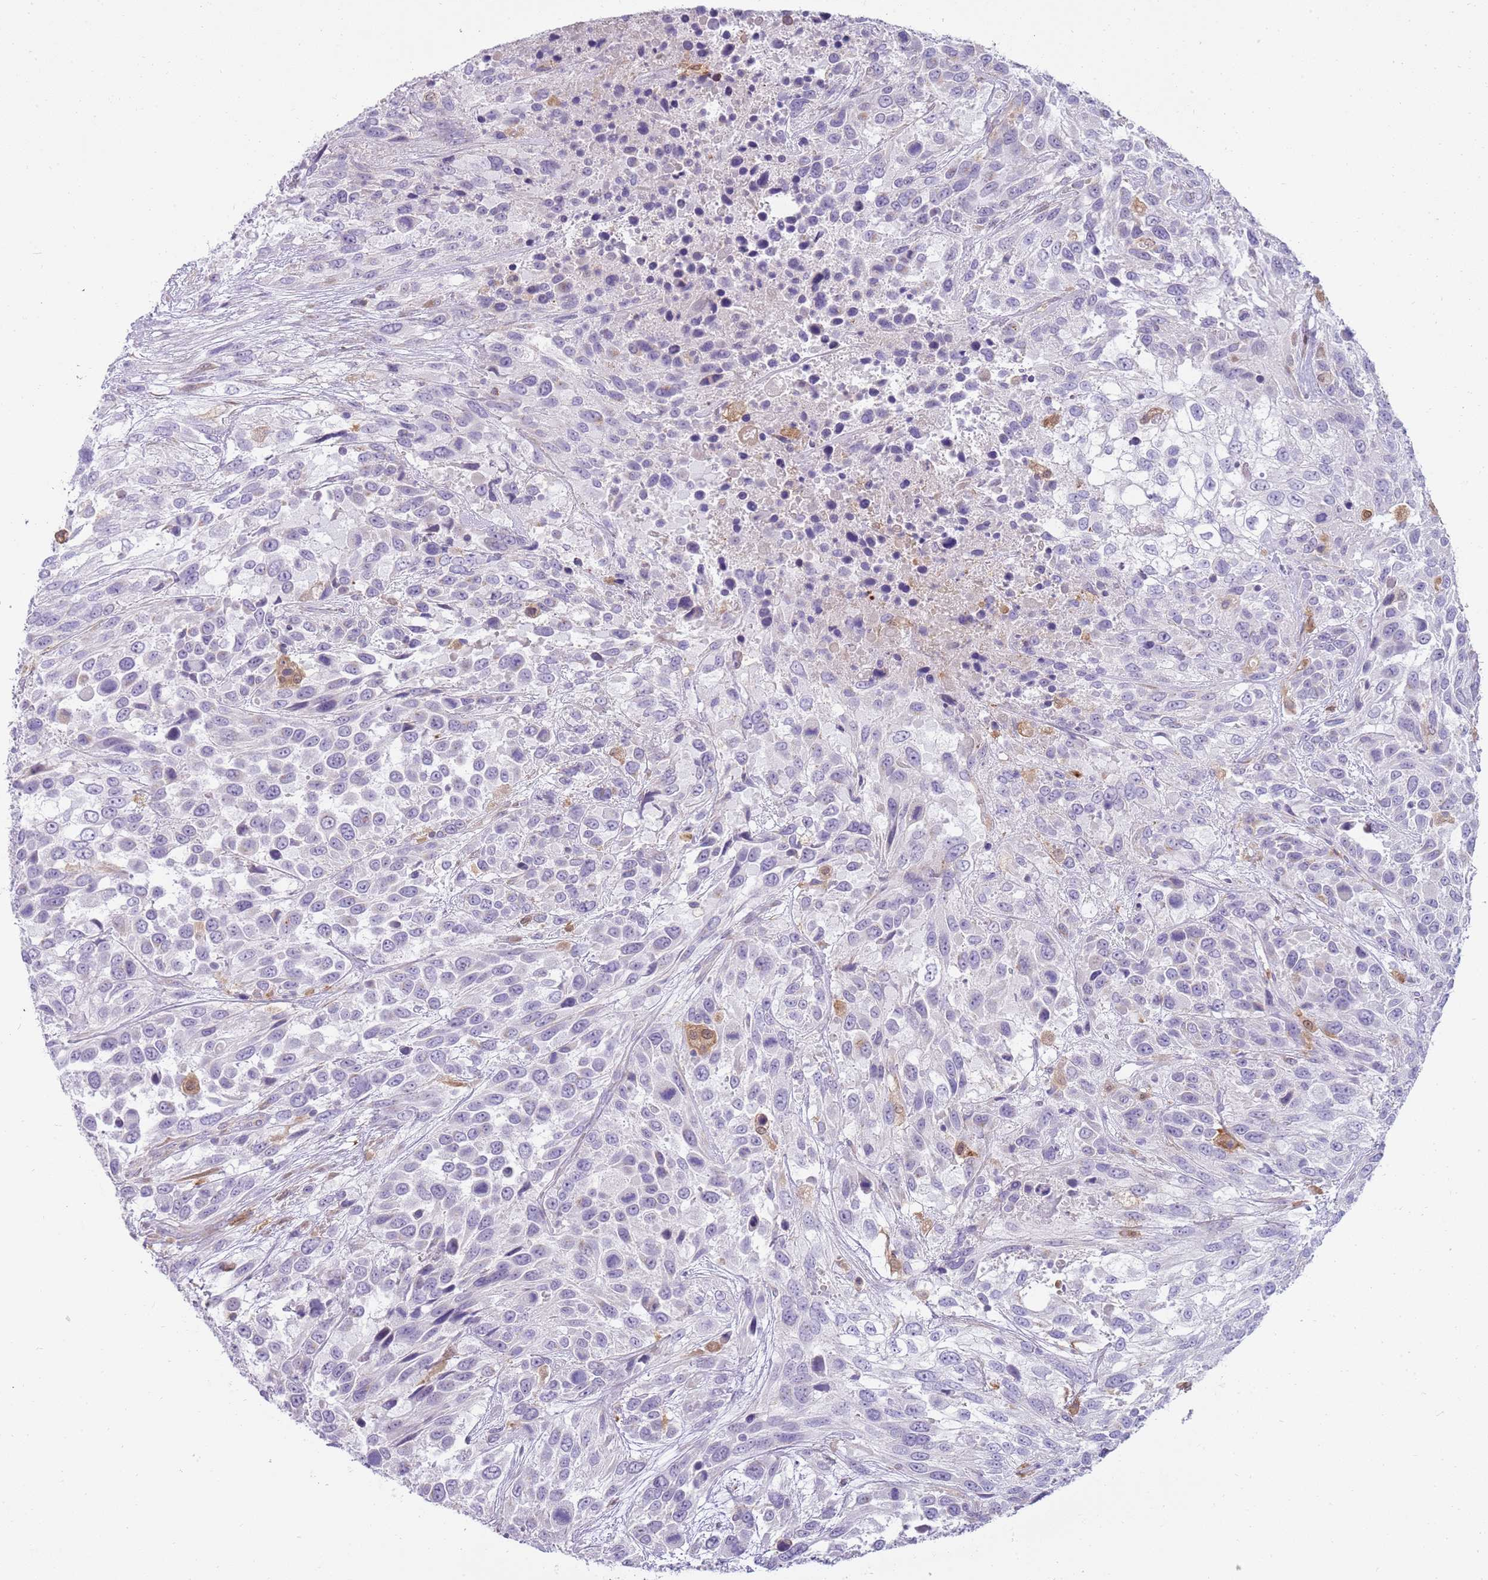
{"staining": {"intensity": "negative", "quantity": "none", "location": "none"}, "tissue": "urothelial cancer", "cell_type": "Tumor cells", "image_type": "cancer", "snomed": [{"axis": "morphology", "description": "Urothelial carcinoma, High grade"}, {"axis": "topography", "description": "Urinary bladder"}], "caption": "The immunohistochemistry micrograph has no significant positivity in tumor cells of high-grade urothelial carcinoma tissue.", "gene": "DIPK1C", "patient": {"sex": "female", "age": 70}}